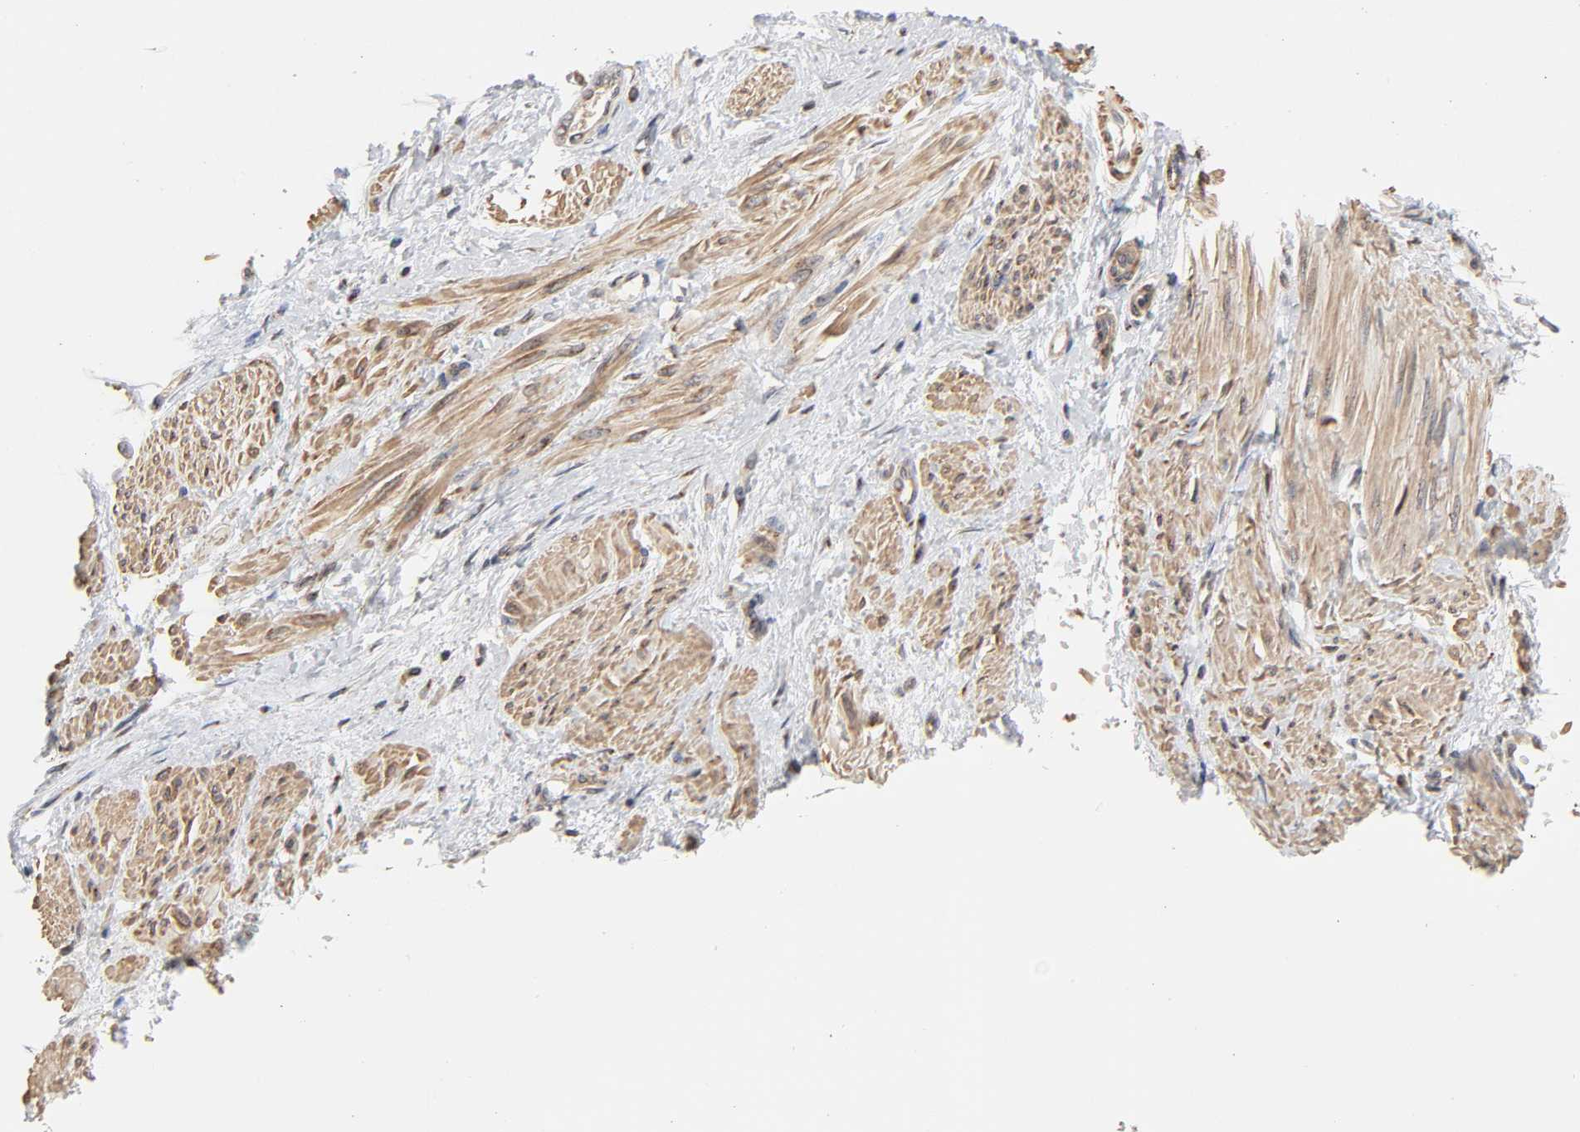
{"staining": {"intensity": "moderate", "quantity": ">75%", "location": "cytoplasmic/membranous"}, "tissue": "smooth muscle", "cell_type": "Smooth muscle cells", "image_type": "normal", "snomed": [{"axis": "morphology", "description": "Normal tissue, NOS"}, {"axis": "topography", "description": "Smooth muscle"}, {"axis": "topography", "description": "Uterus"}], "caption": "Normal smooth muscle was stained to show a protein in brown. There is medium levels of moderate cytoplasmic/membranous positivity in about >75% of smooth muscle cells.", "gene": "GNPTG", "patient": {"sex": "female", "age": 39}}